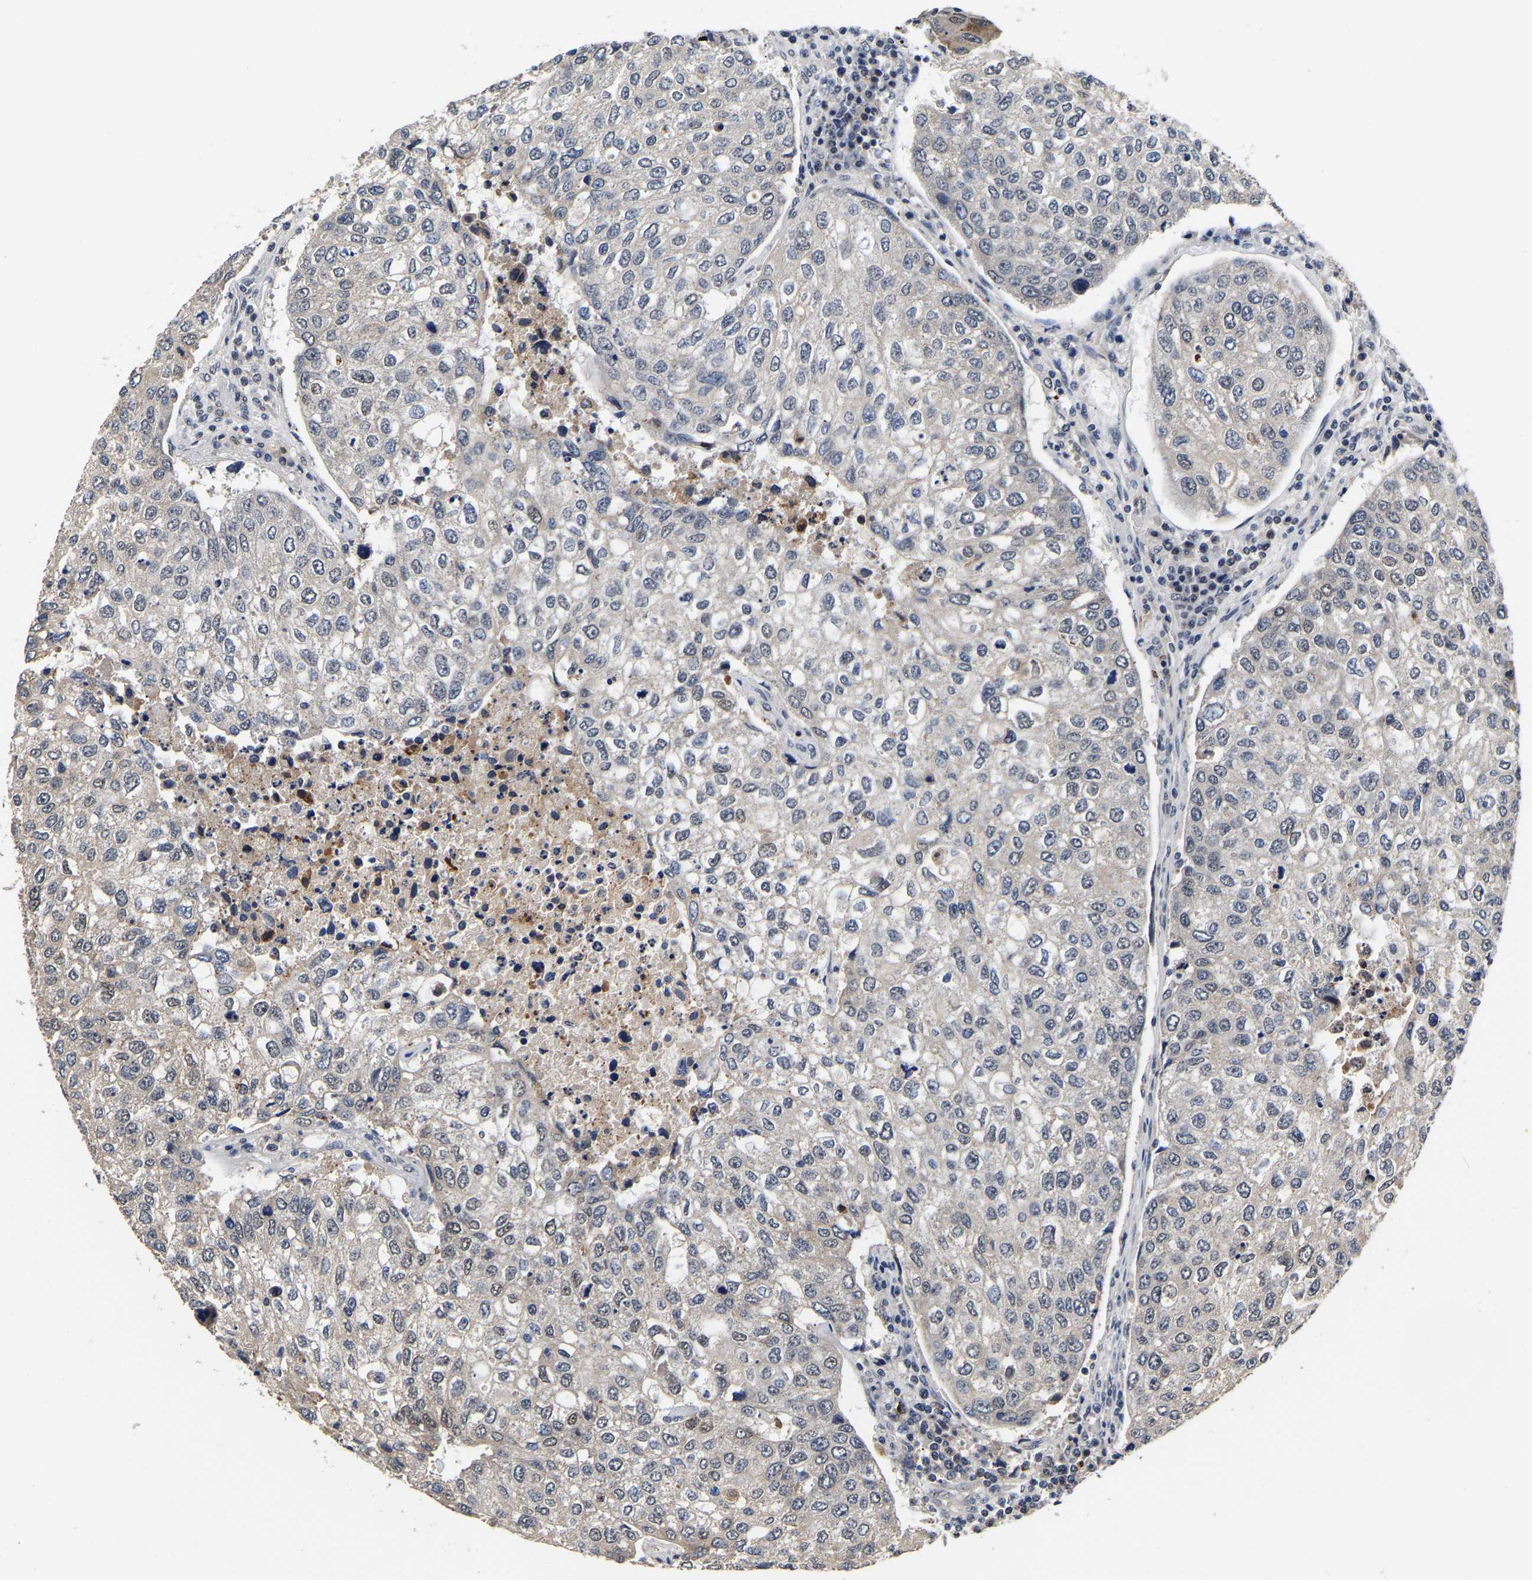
{"staining": {"intensity": "weak", "quantity": "25%-75%", "location": "cytoplasmic/membranous"}, "tissue": "urothelial cancer", "cell_type": "Tumor cells", "image_type": "cancer", "snomed": [{"axis": "morphology", "description": "Urothelial carcinoma, High grade"}, {"axis": "topography", "description": "Lymph node"}, {"axis": "topography", "description": "Urinary bladder"}], "caption": "IHC of human urothelial carcinoma (high-grade) demonstrates low levels of weak cytoplasmic/membranous staining in approximately 25%-75% of tumor cells.", "gene": "METTL16", "patient": {"sex": "male", "age": 51}}